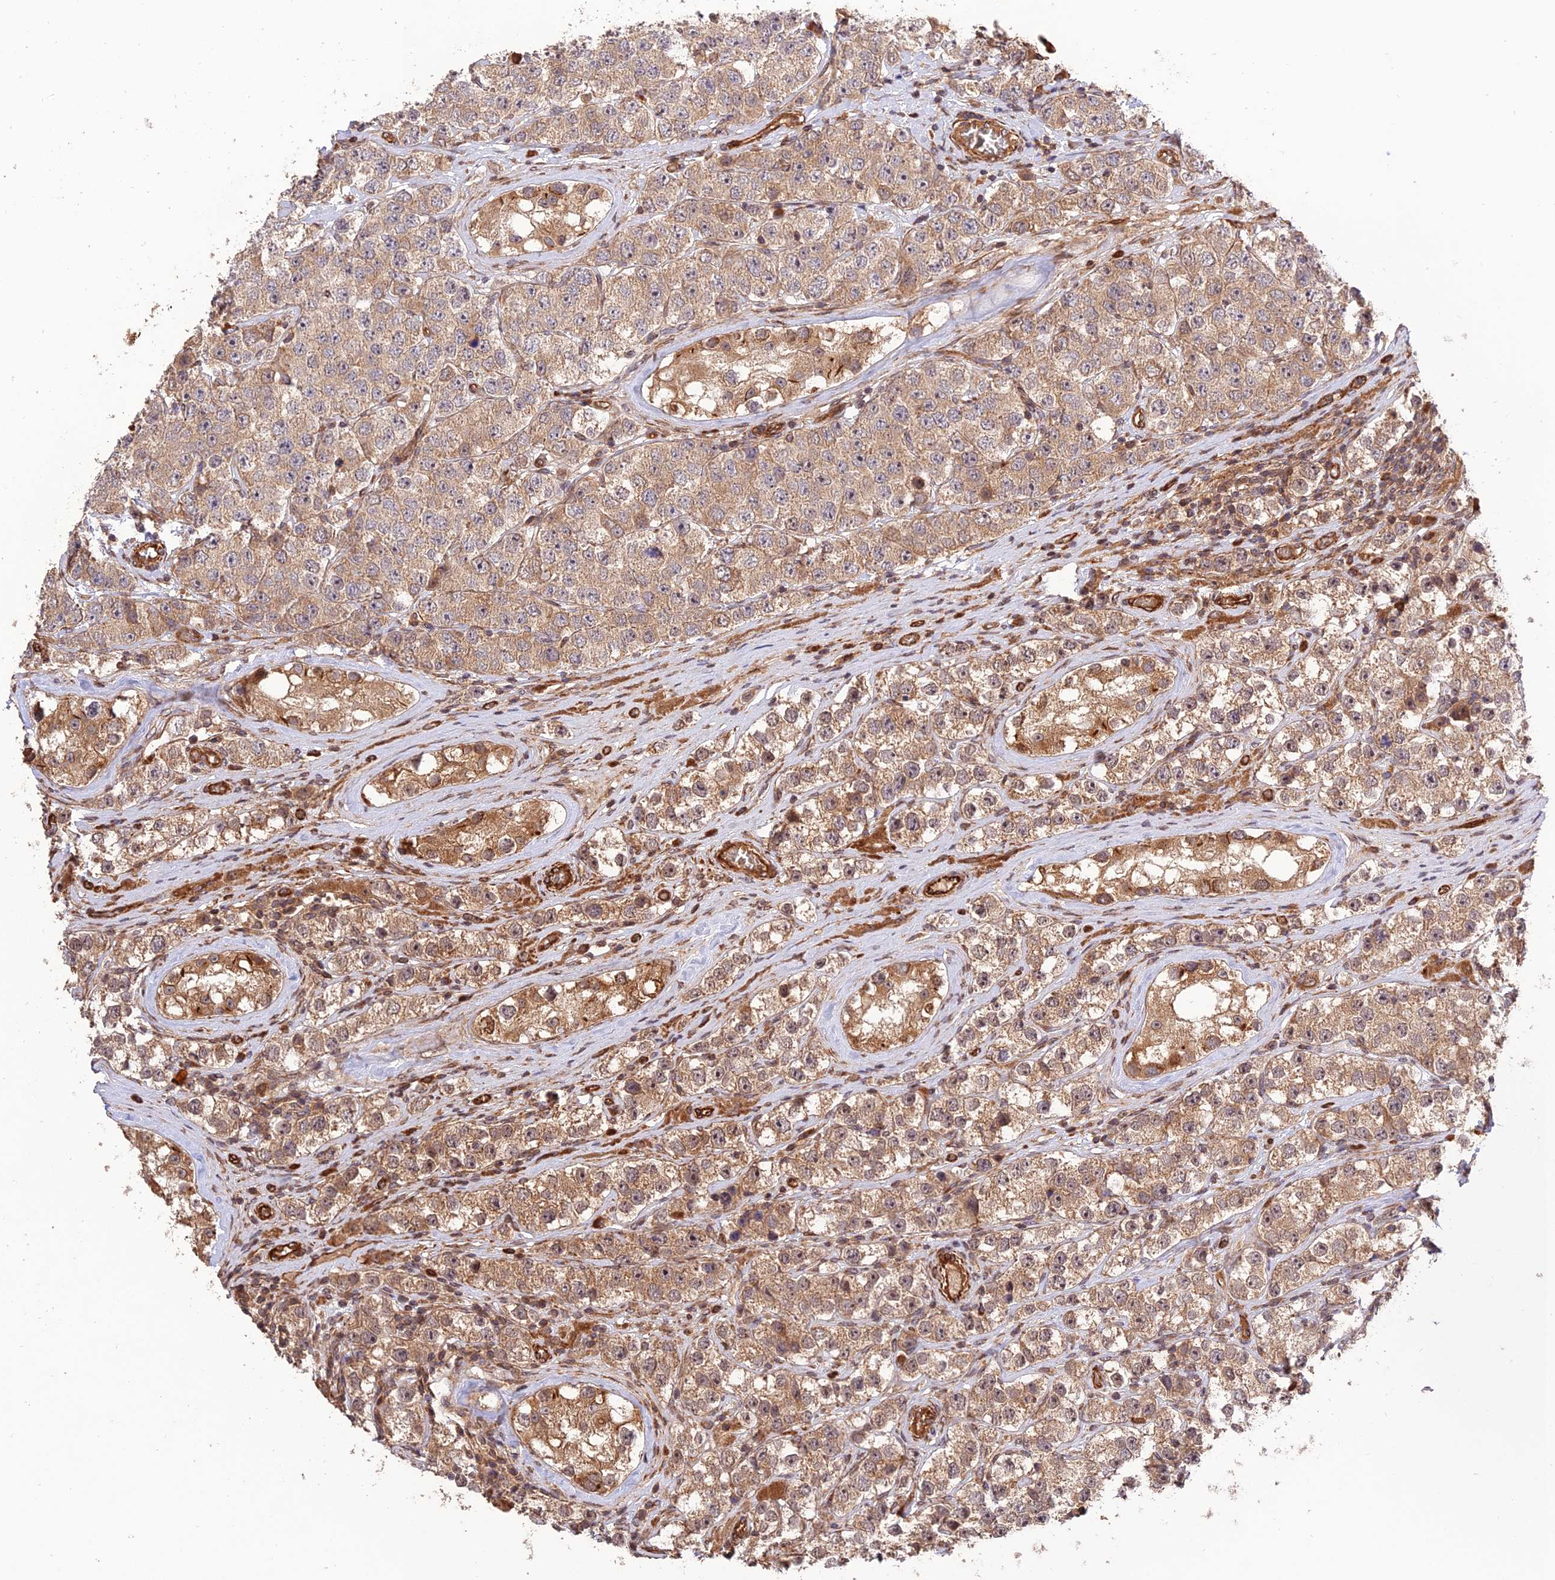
{"staining": {"intensity": "moderate", "quantity": ">75%", "location": "cytoplasmic/membranous"}, "tissue": "testis cancer", "cell_type": "Tumor cells", "image_type": "cancer", "snomed": [{"axis": "morphology", "description": "Seminoma, NOS"}, {"axis": "topography", "description": "Testis"}], "caption": "Testis cancer (seminoma) tissue reveals moderate cytoplasmic/membranous positivity in about >75% of tumor cells, visualized by immunohistochemistry.", "gene": "CREBL2", "patient": {"sex": "male", "age": 28}}